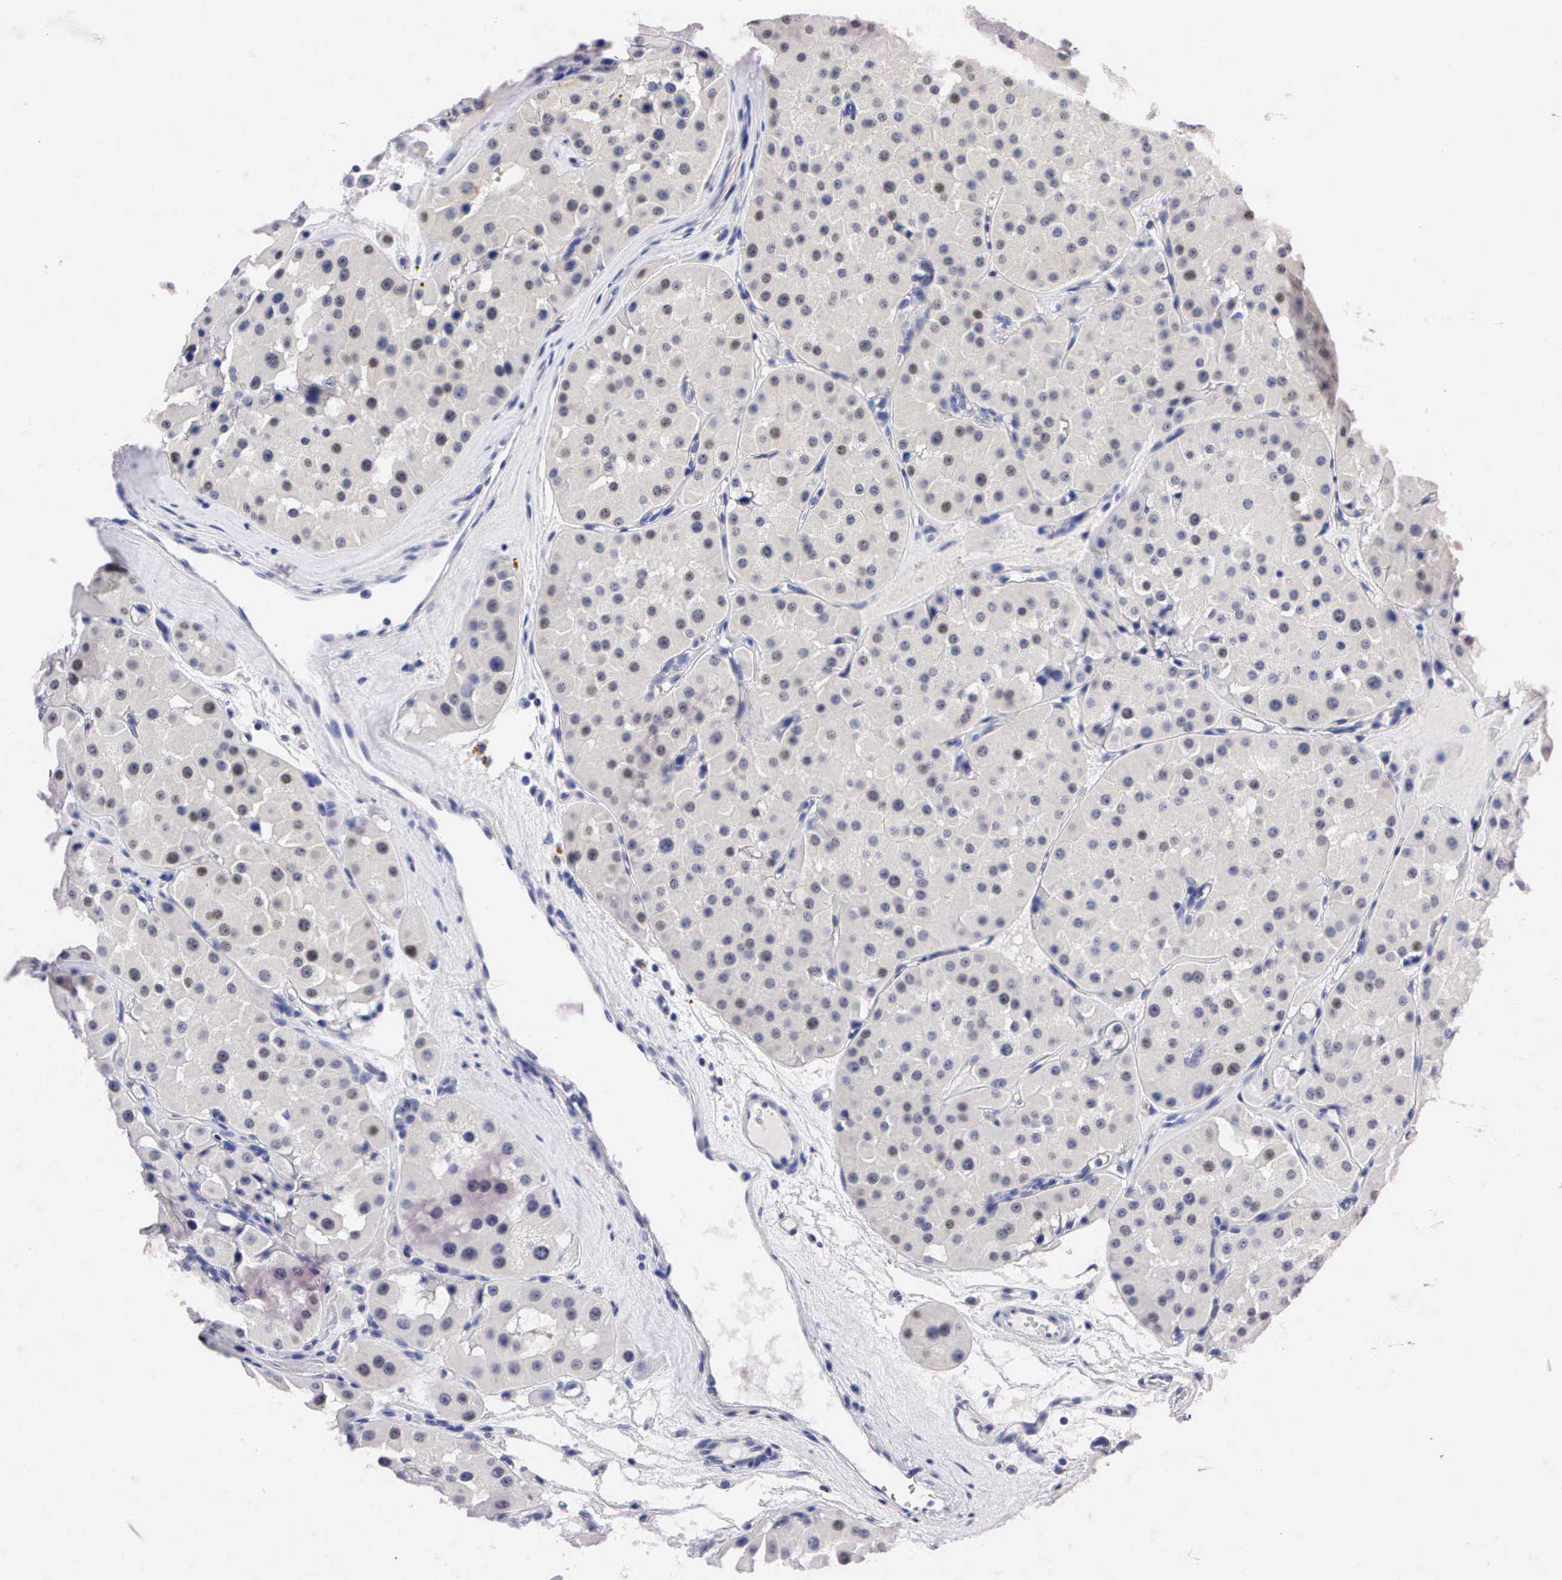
{"staining": {"intensity": "moderate", "quantity": "<25%", "location": "nuclear"}, "tissue": "renal cancer", "cell_type": "Tumor cells", "image_type": "cancer", "snomed": [{"axis": "morphology", "description": "Adenocarcinoma, uncertain malignant potential"}, {"axis": "topography", "description": "Kidney"}], "caption": "DAB (3,3'-diaminobenzidine) immunohistochemical staining of human adenocarcinoma,  uncertain malignant potential (renal) displays moderate nuclear protein staining in approximately <25% of tumor cells. (Brightfield microscopy of DAB IHC at high magnification).", "gene": "PGR", "patient": {"sex": "male", "age": 63}}